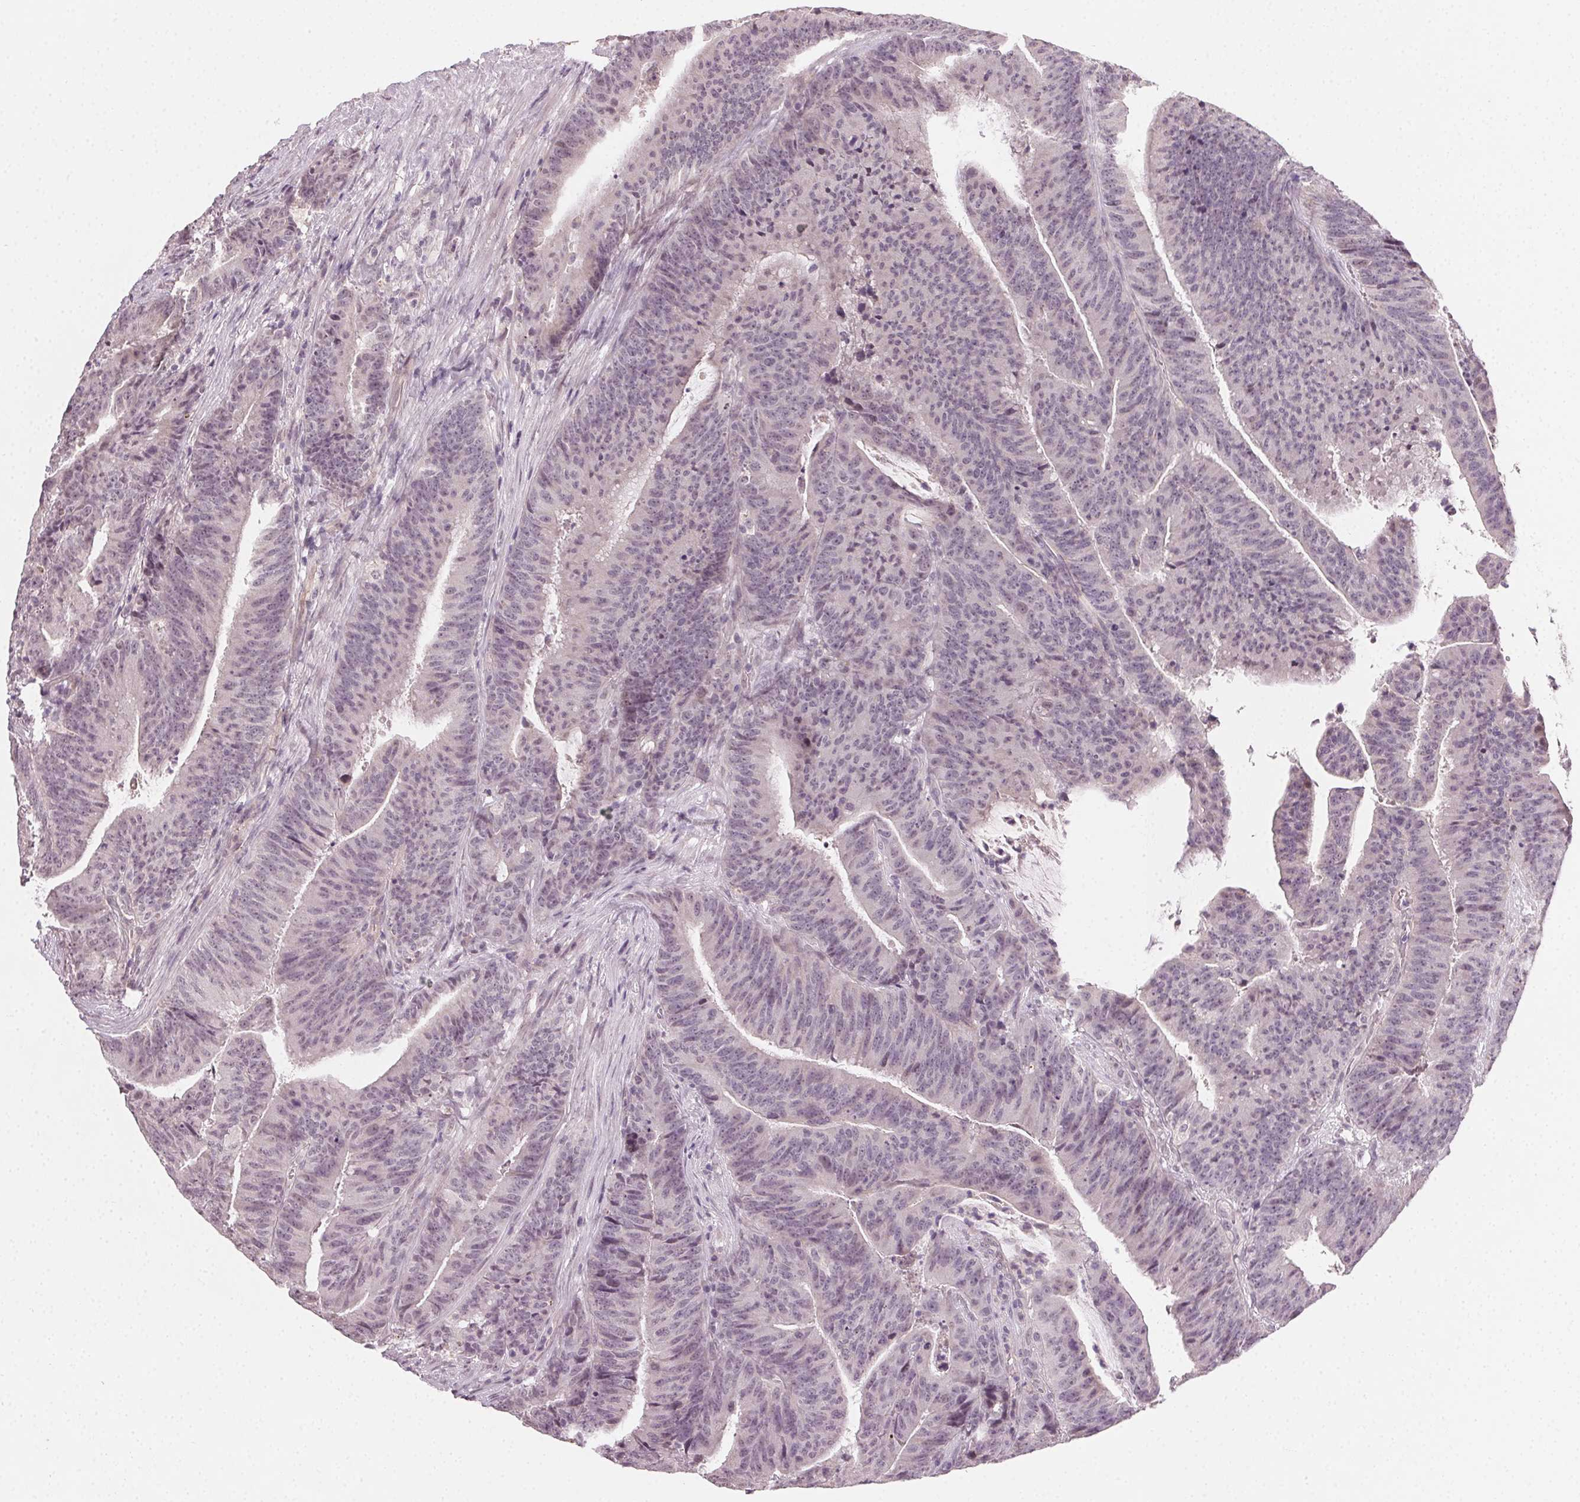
{"staining": {"intensity": "negative", "quantity": "none", "location": "none"}, "tissue": "colorectal cancer", "cell_type": "Tumor cells", "image_type": "cancer", "snomed": [{"axis": "morphology", "description": "Adenocarcinoma, NOS"}, {"axis": "topography", "description": "Colon"}], "caption": "Colorectal cancer (adenocarcinoma) was stained to show a protein in brown. There is no significant expression in tumor cells.", "gene": "TUB", "patient": {"sex": "female", "age": 78}}